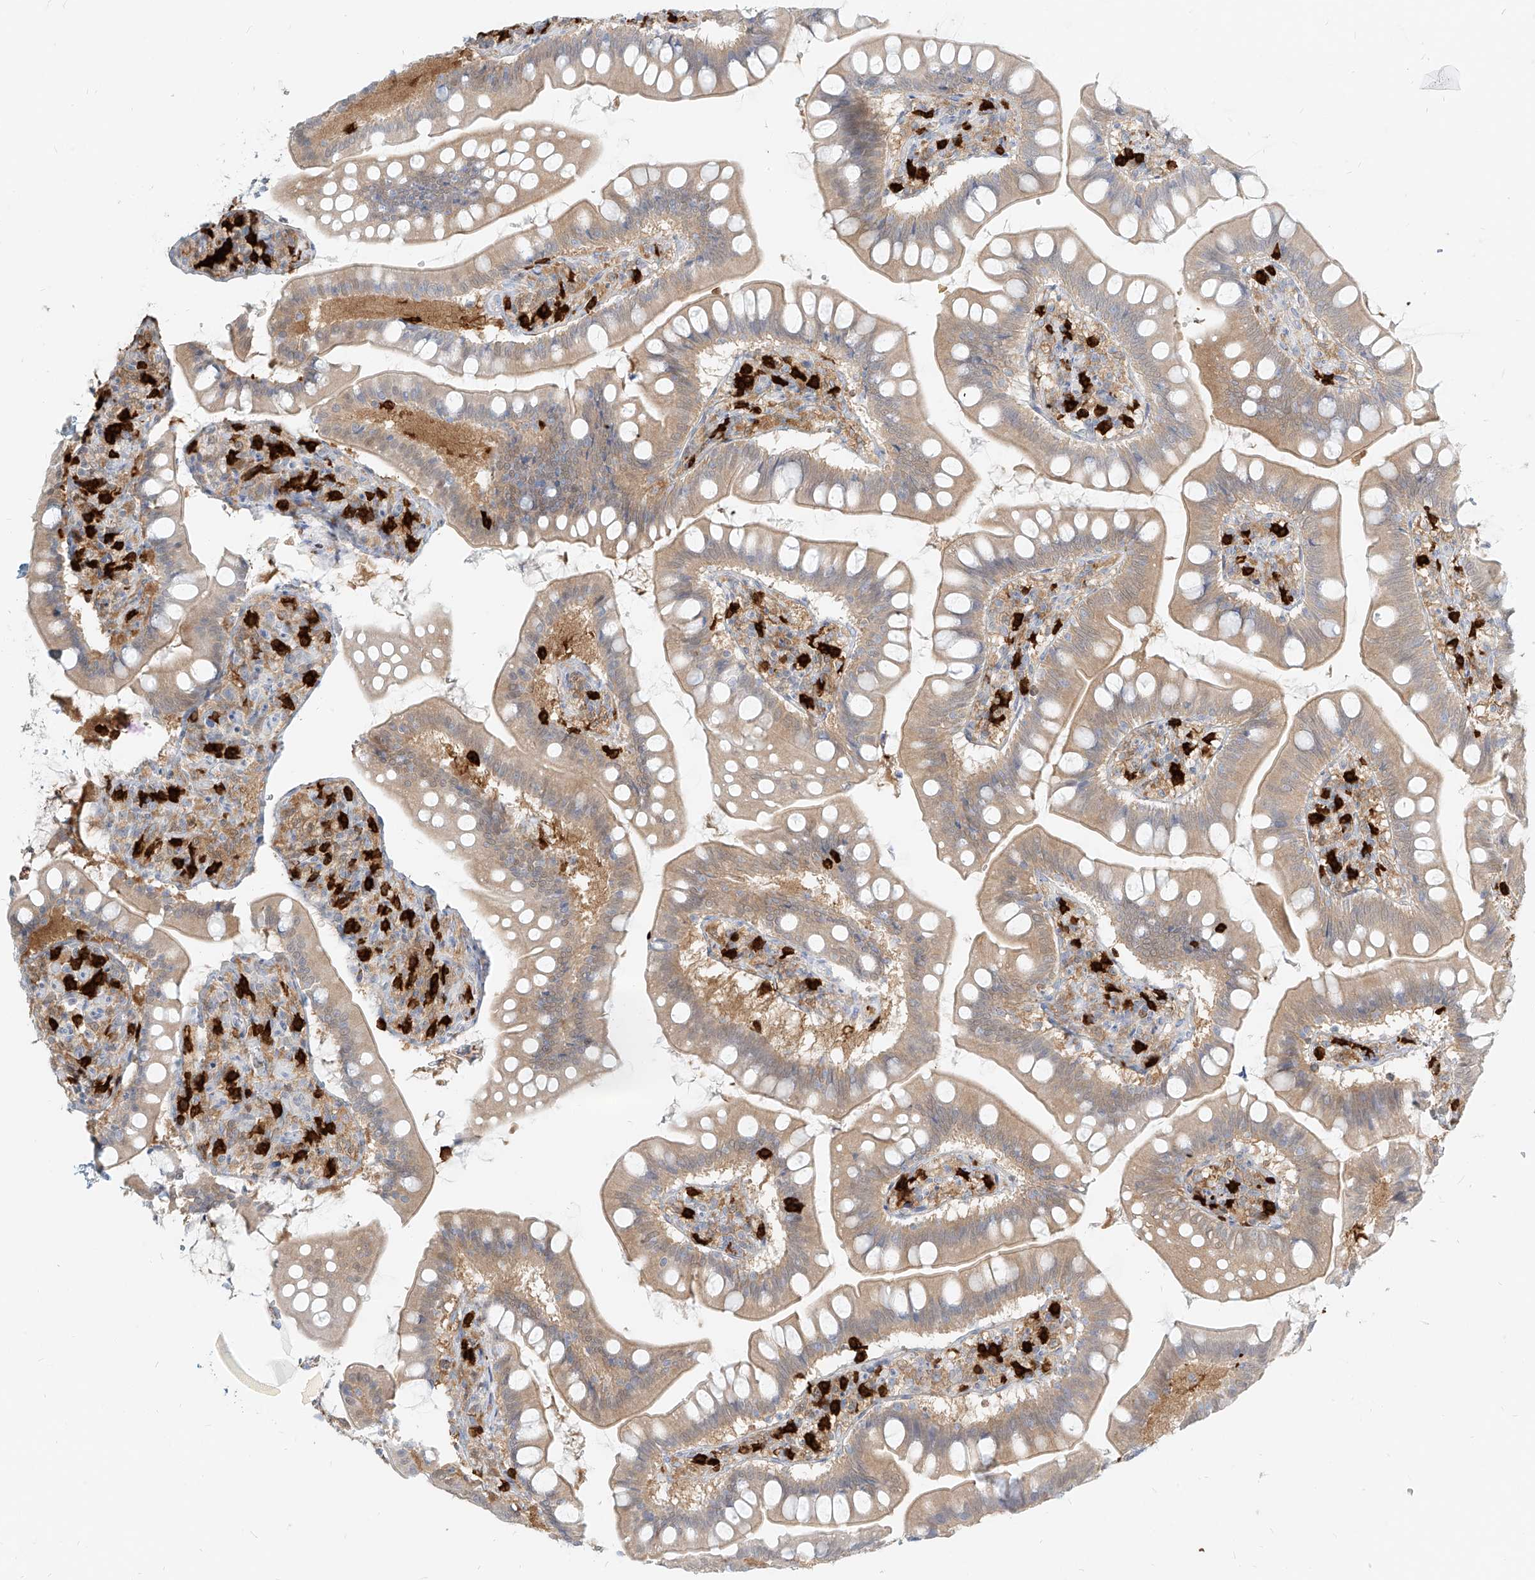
{"staining": {"intensity": "moderate", "quantity": "25%-75%", "location": "cytoplasmic/membranous"}, "tissue": "small intestine", "cell_type": "Glandular cells", "image_type": "normal", "snomed": [{"axis": "morphology", "description": "Normal tissue, NOS"}, {"axis": "topography", "description": "Small intestine"}], "caption": "Immunohistochemistry histopathology image of benign human small intestine stained for a protein (brown), which reveals medium levels of moderate cytoplasmic/membranous positivity in about 25%-75% of glandular cells.", "gene": "PGD", "patient": {"sex": "male", "age": 7}}